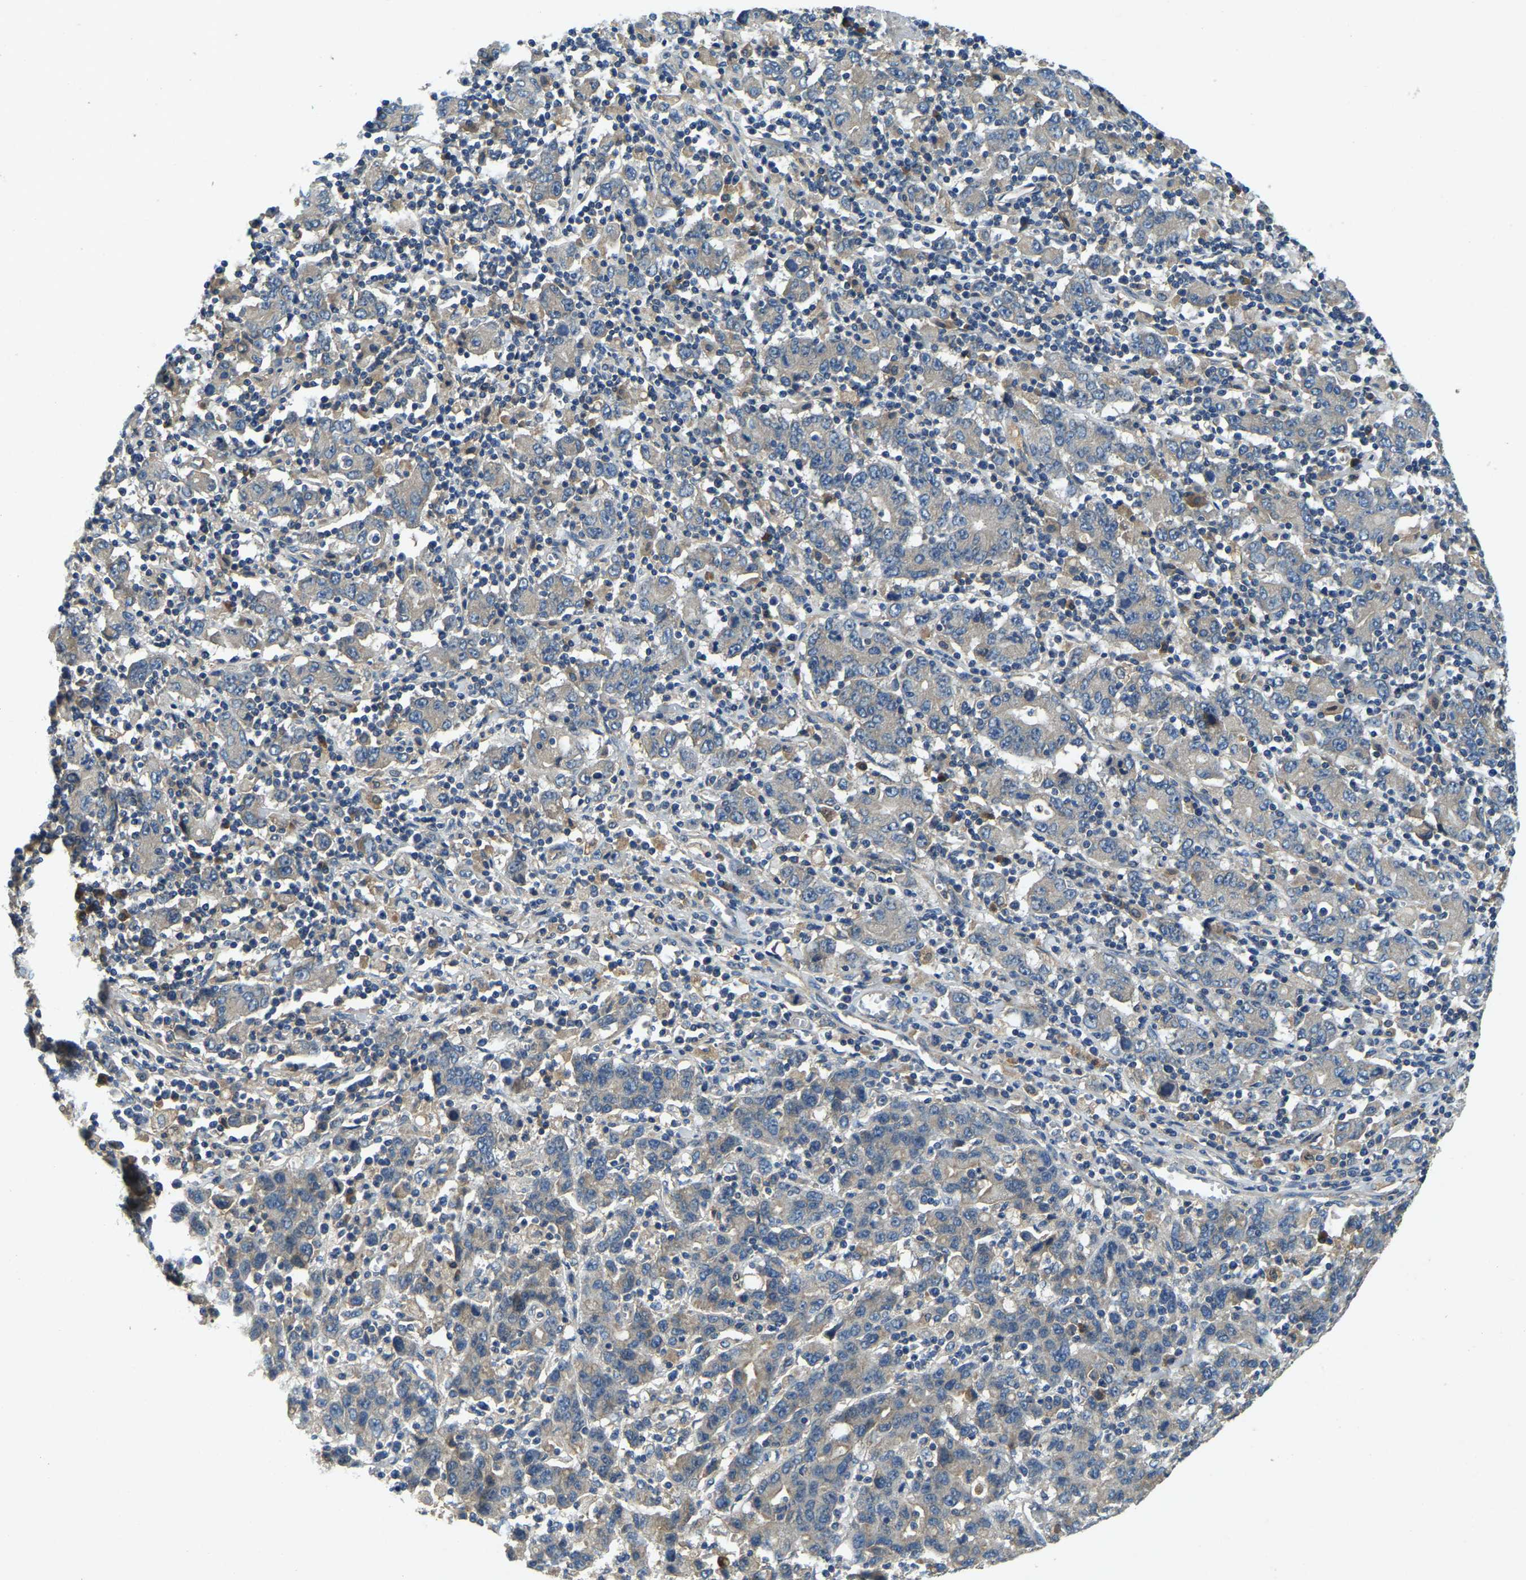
{"staining": {"intensity": "weak", "quantity": "25%-75%", "location": "cytoplasmic/membranous"}, "tissue": "stomach cancer", "cell_type": "Tumor cells", "image_type": "cancer", "snomed": [{"axis": "morphology", "description": "Adenocarcinoma, NOS"}, {"axis": "topography", "description": "Stomach, upper"}], "caption": "Immunohistochemistry (DAB (3,3'-diaminobenzidine)) staining of human stomach adenocarcinoma demonstrates weak cytoplasmic/membranous protein positivity in approximately 25%-75% of tumor cells.", "gene": "ATP8B1", "patient": {"sex": "male", "age": 69}}